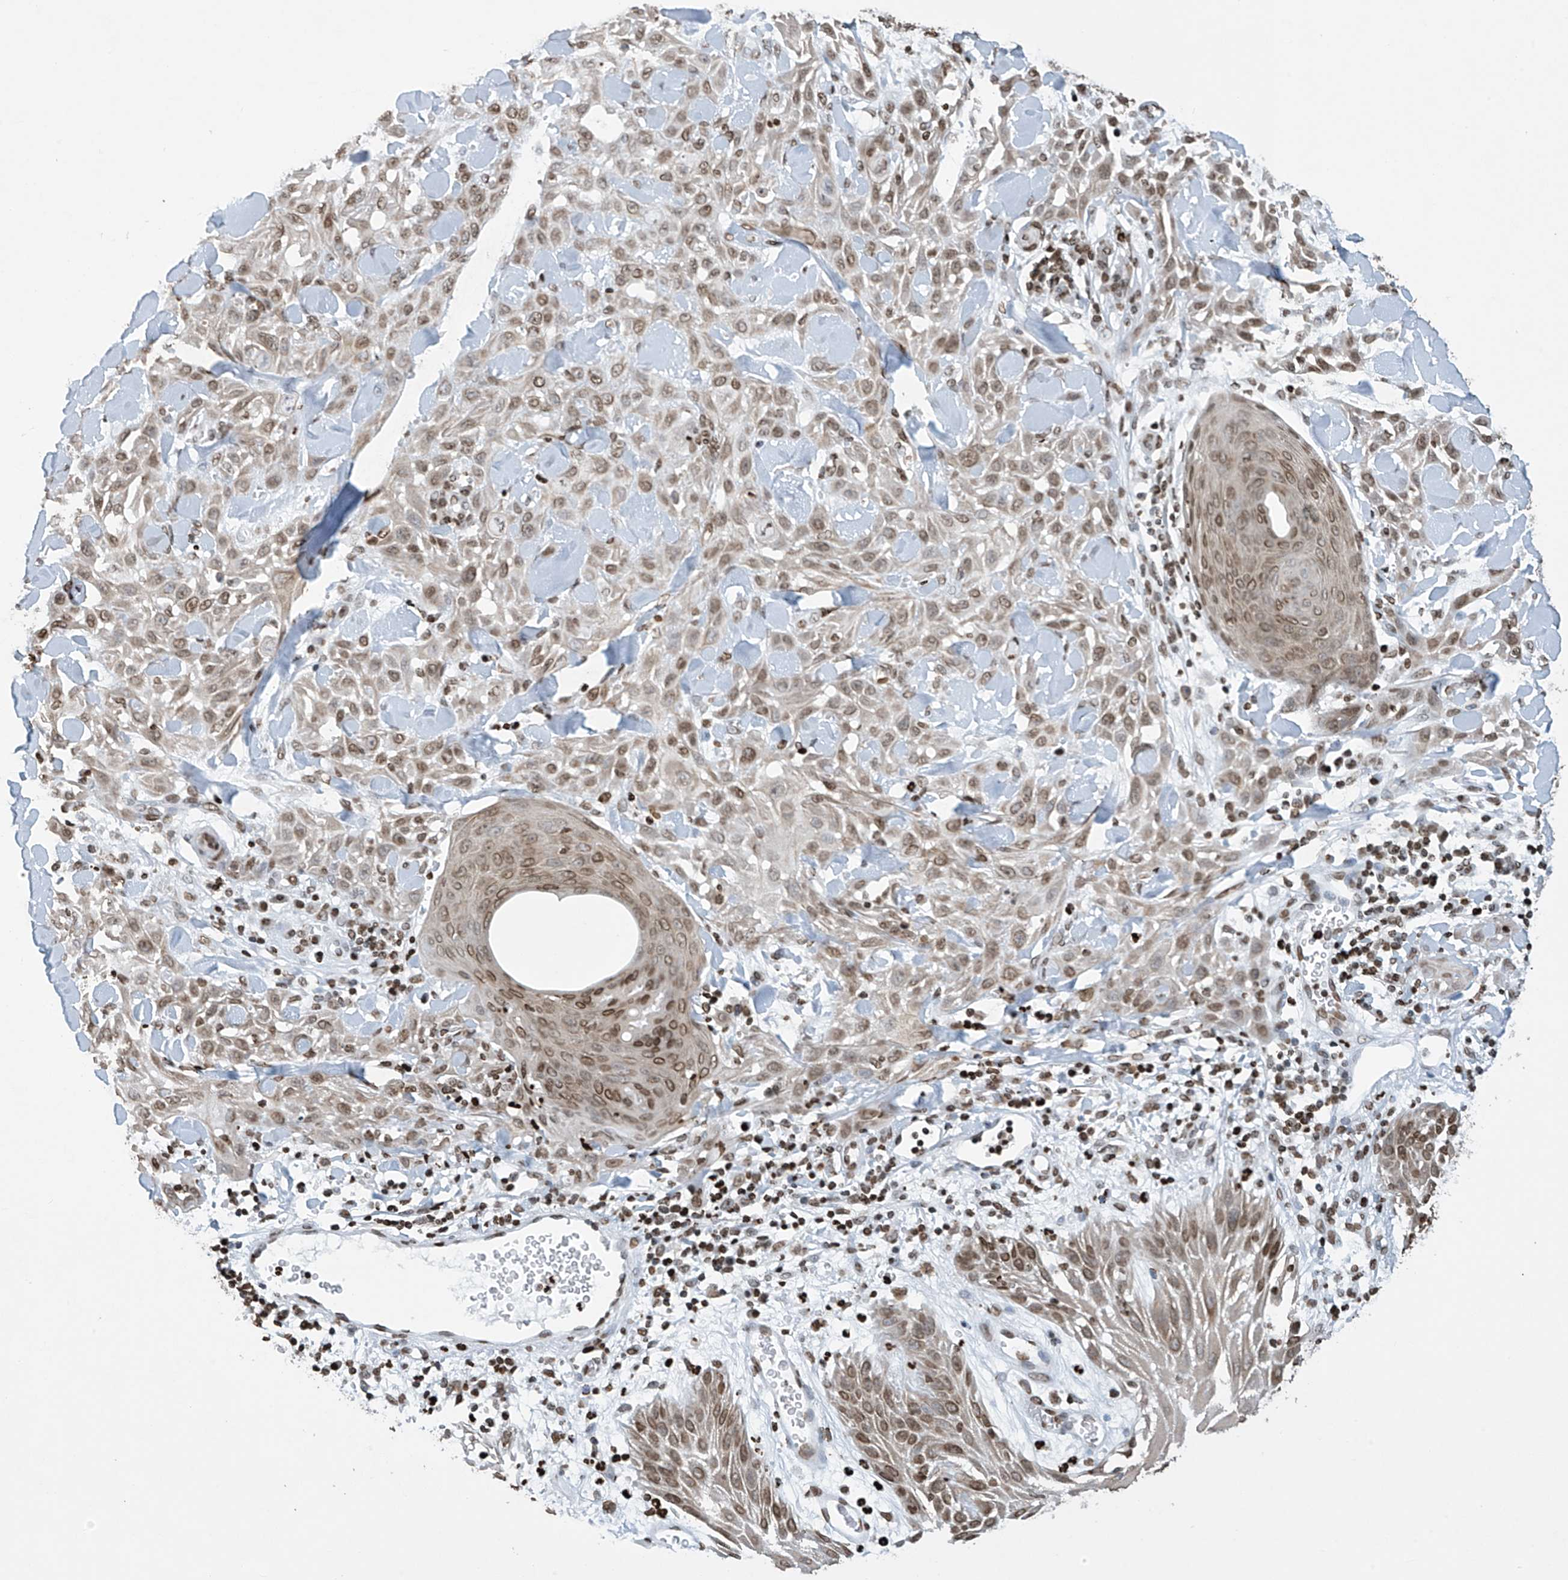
{"staining": {"intensity": "weak", "quantity": ">75%", "location": "nuclear"}, "tissue": "skin cancer", "cell_type": "Tumor cells", "image_type": "cancer", "snomed": [{"axis": "morphology", "description": "Squamous cell carcinoma, NOS"}, {"axis": "topography", "description": "Skin"}], "caption": "A brown stain highlights weak nuclear staining of a protein in human squamous cell carcinoma (skin) tumor cells. (IHC, brightfield microscopy, high magnification).", "gene": "H4C16", "patient": {"sex": "male", "age": 24}}